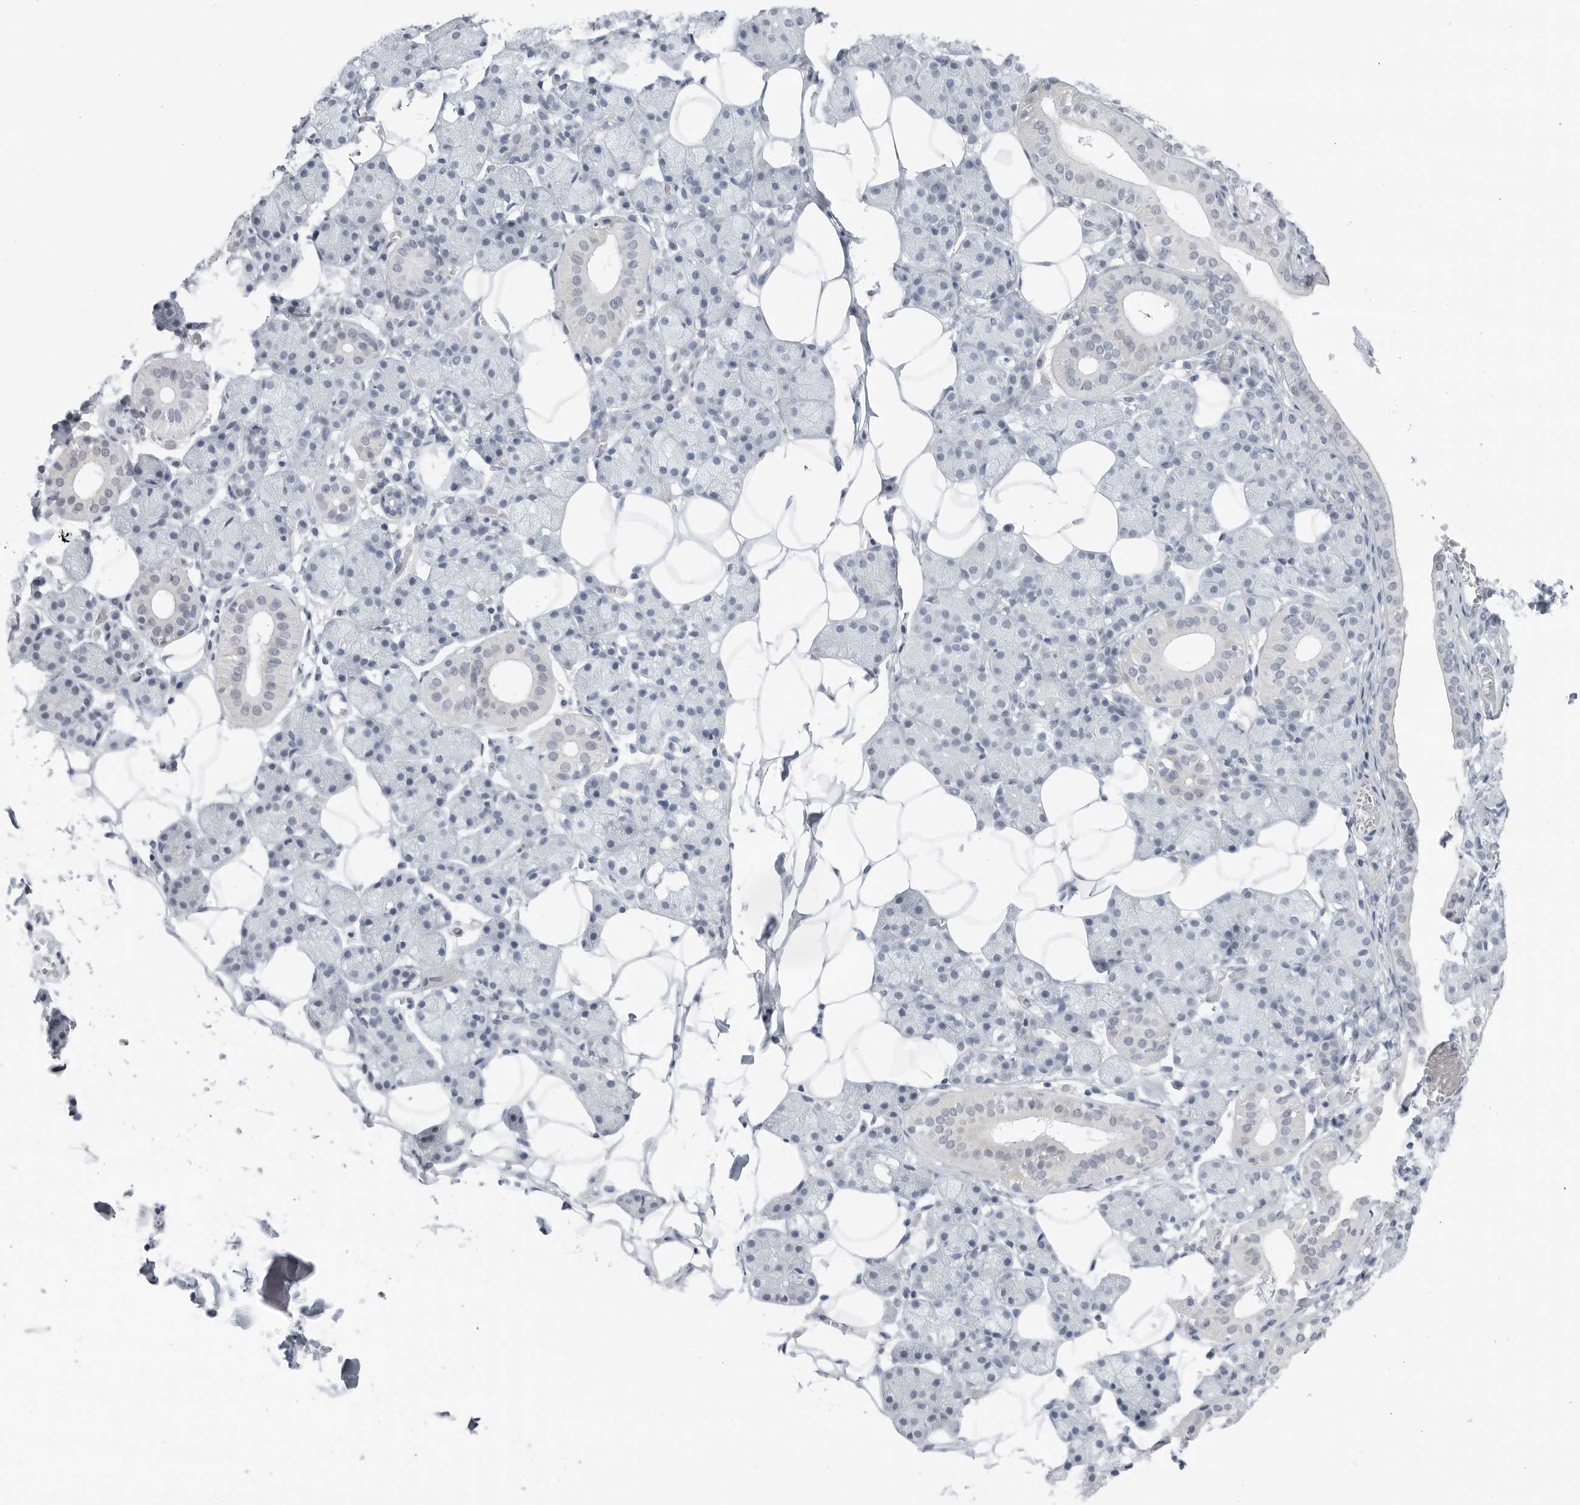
{"staining": {"intensity": "negative", "quantity": "none", "location": "none"}, "tissue": "salivary gland", "cell_type": "Glandular cells", "image_type": "normal", "snomed": [{"axis": "morphology", "description": "Normal tissue, NOS"}, {"axis": "topography", "description": "Salivary gland"}], "caption": "Salivary gland was stained to show a protein in brown. There is no significant staining in glandular cells. Brightfield microscopy of immunohistochemistry (IHC) stained with DAB (3,3'-diaminobenzidine) (brown) and hematoxylin (blue), captured at high magnification.", "gene": "XIRP1", "patient": {"sex": "female", "age": 33}}